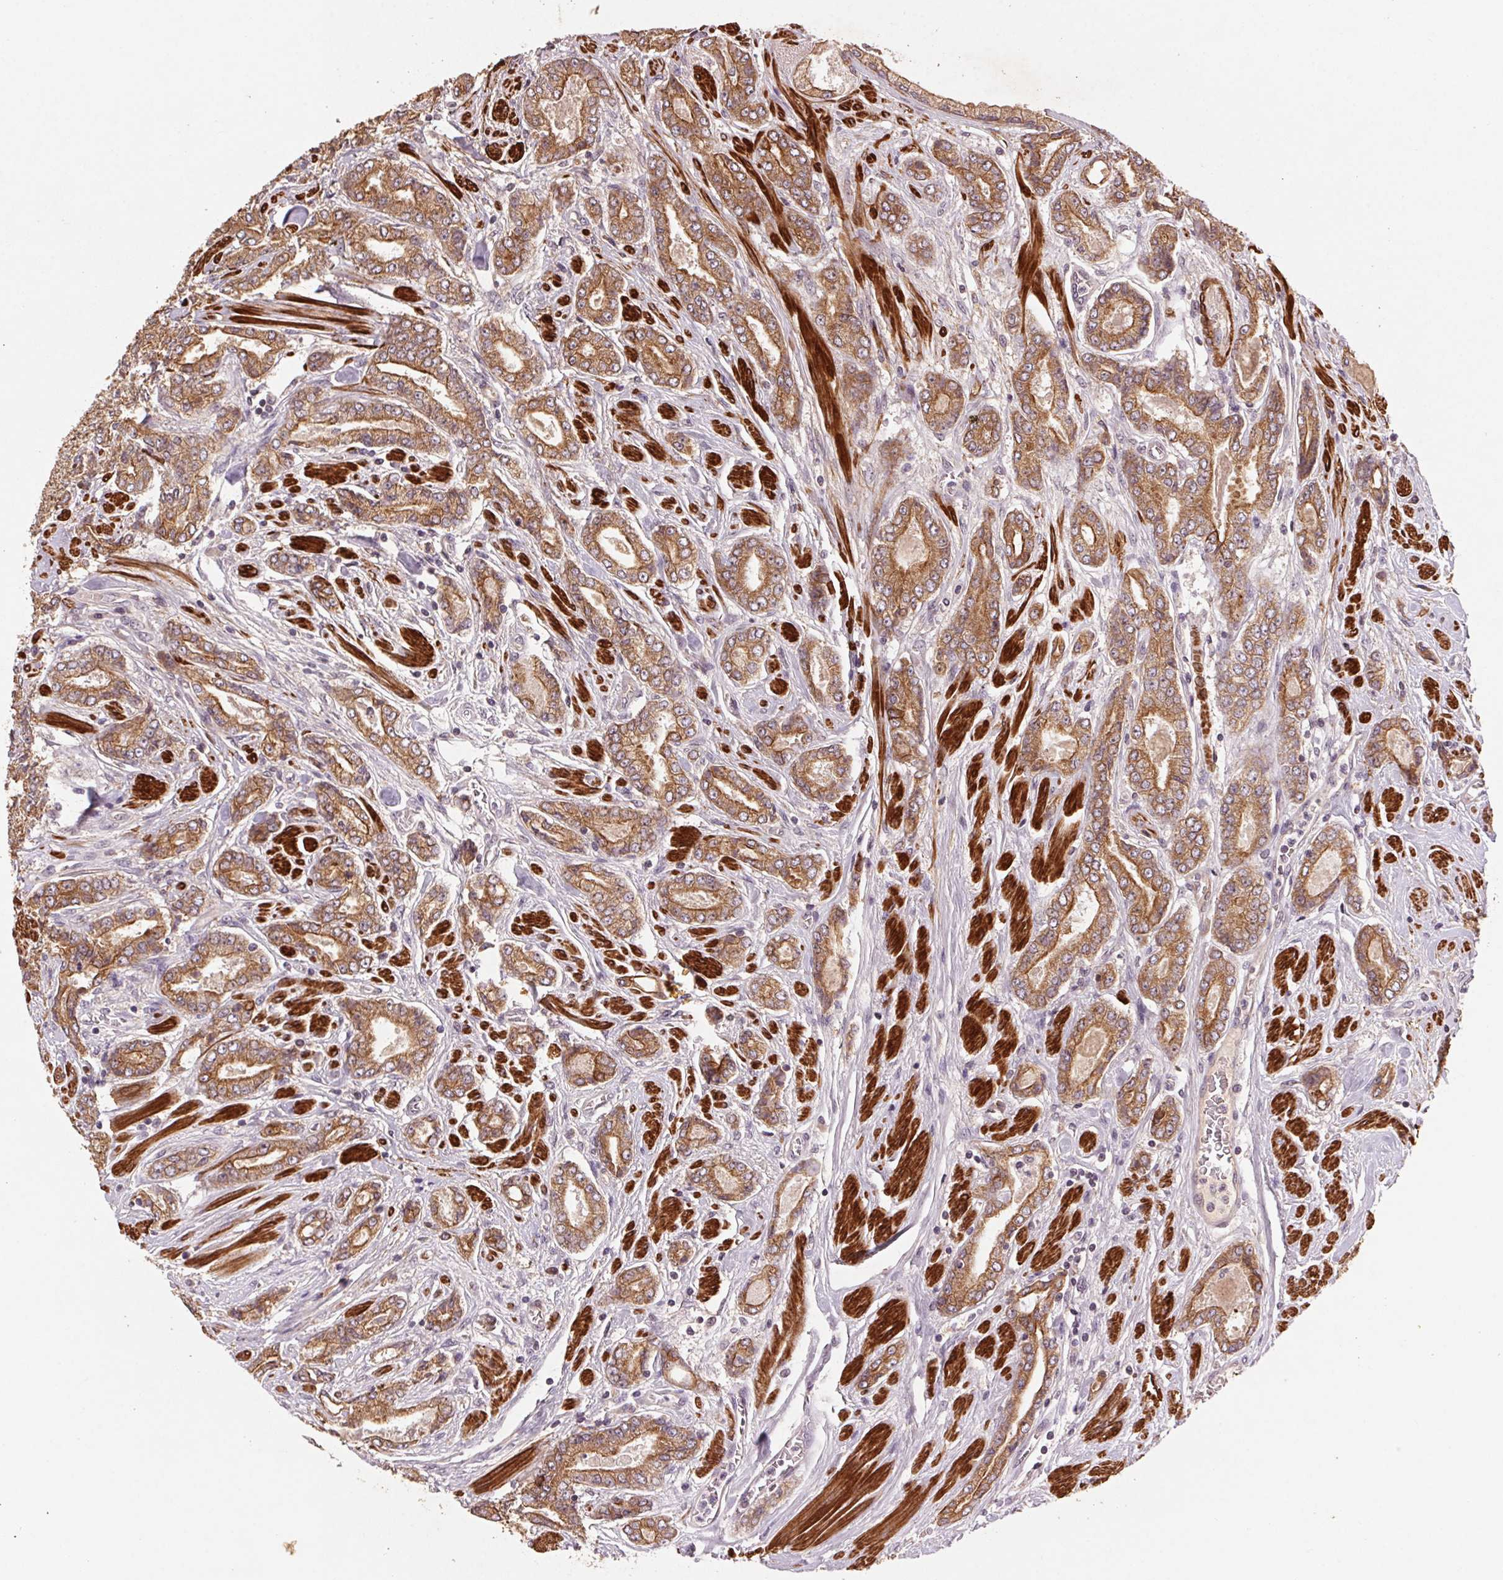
{"staining": {"intensity": "moderate", "quantity": ">75%", "location": "cytoplasmic/membranous"}, "tissue": "prostate cancer", "cell_type": "Tumor cells", "image_type": "cancer", "snomed": [{"axis": "morphology", "description": "Adenocarcinoma, NOS"}, {"axis": "topography", "description": "Prostate"}], "caption": "High-power microscopy captured an immunohistochemistry photomicrograph of prostate cancer (adenocarcinoma), revealing moderate cytoplasmic/membranous staining in approximately >75% of tumor cells. The protein is stained brown, and the nuclei are stained in blue (DAB IHC with brightfield microscopy, high magnification).", "gene": "SMLR1", "patient": {"sex": "male", "age": 64}}